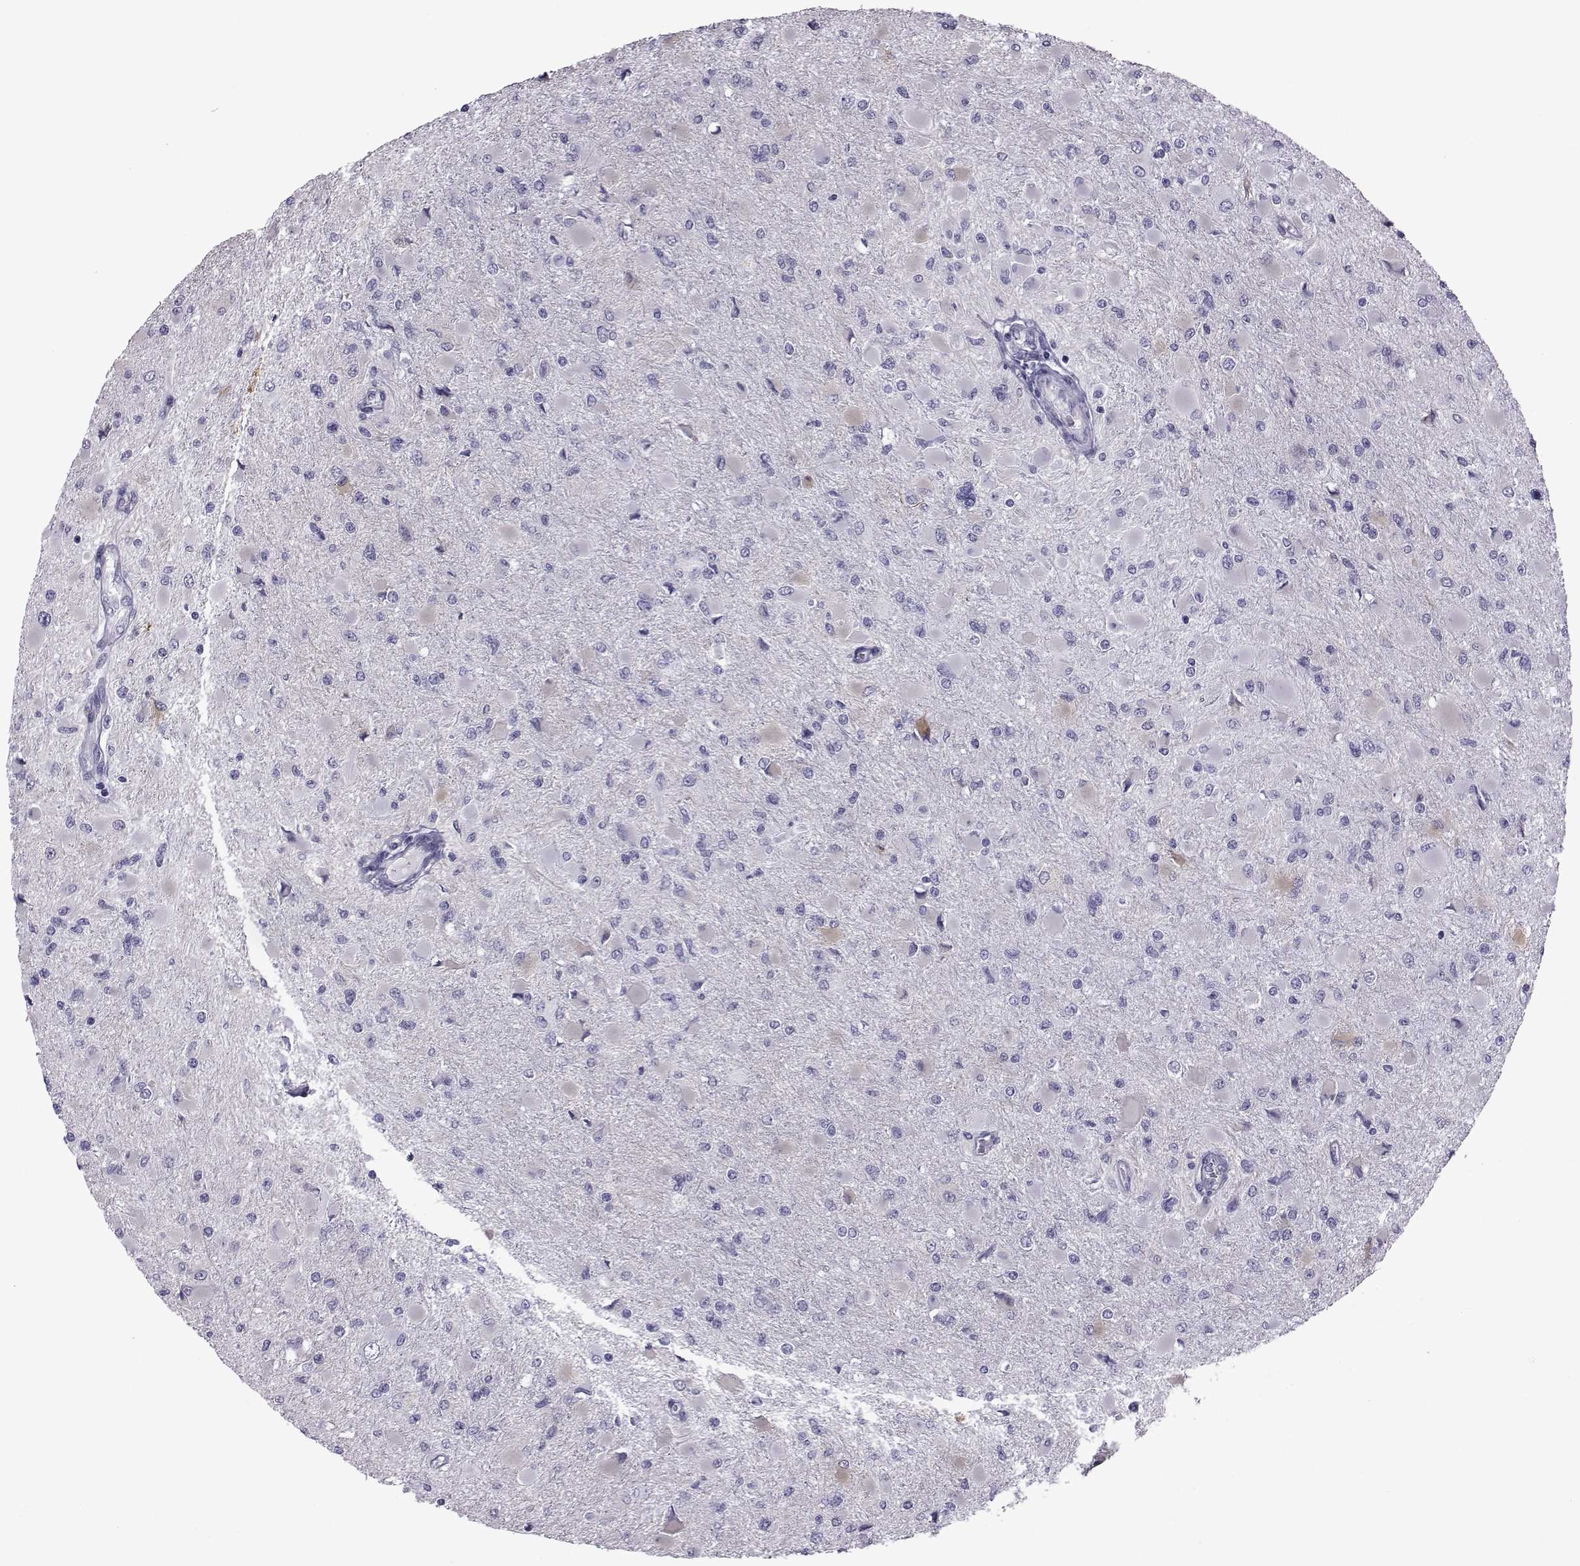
{"staining": {"intensity": "negative", "quantity": "none", "location": "none"}, "tissue": "glioma", "cell_type": "Tumor cells", "image_type": "cancer", "snomed": [{"axis": "morphology", "description": "Glioma, malignant, High grade"}, {"axis": "topography", "description": "Cerebral cortex"}], "caption": "This is a image of immunohistochemistry staining of high-grade glioma (malignant), which shows no expression in tumor cells.", "gene": "COL22A1", "patient": {"sex": "female", "age": 36}}